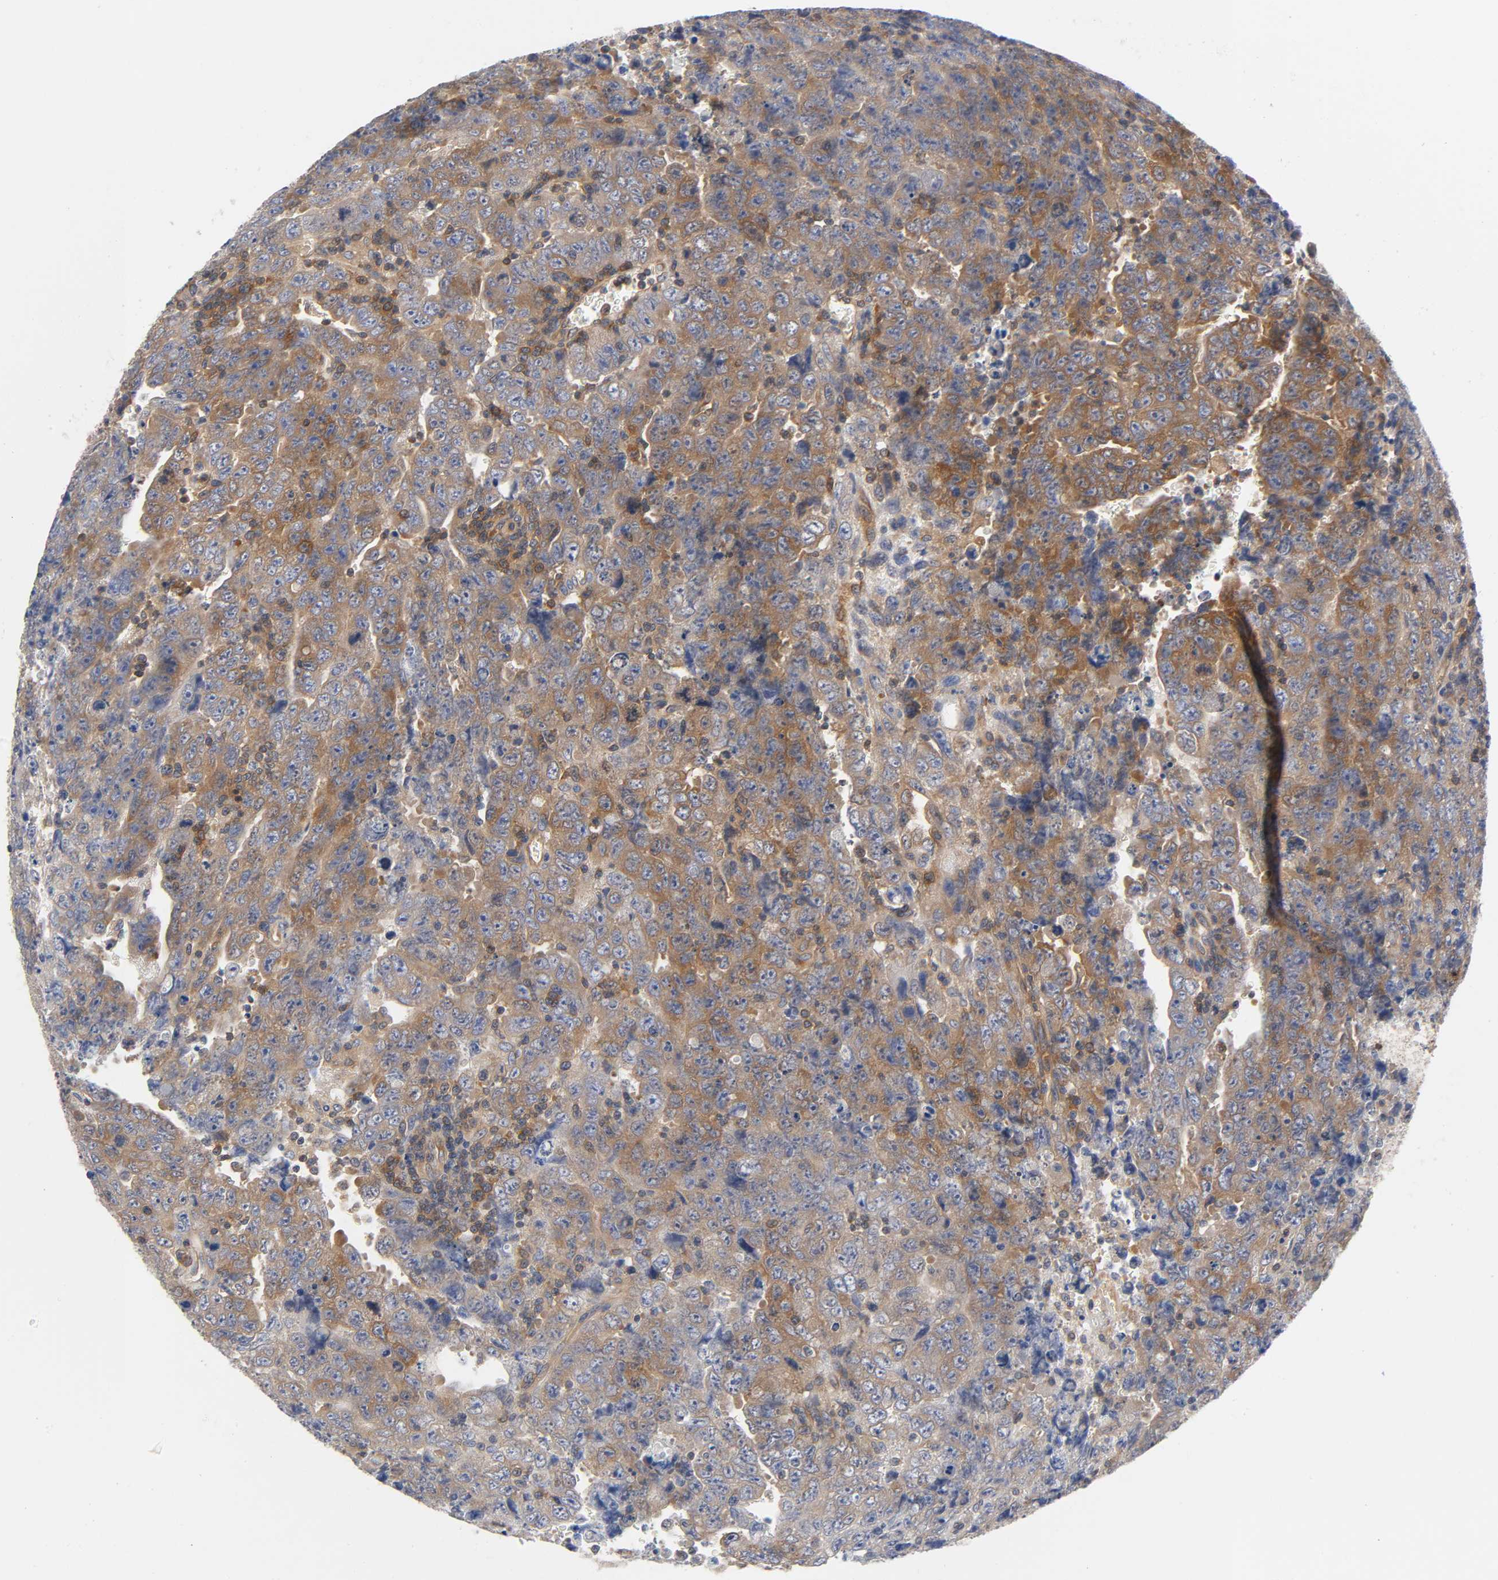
{"staining": {"intensity": "moderate", "quantity": ">75%", "location": "cytoplasmic/membranous"}, "tissue": "testis cancer", "cell_type": "Tumor cells", "image_type": "cancer", "snomed": [{"axis": "morphology", "description": "Carcinoma, Embryonal, NOS"}, {"axis": "topography", "description": "Testis"}], "caption": "This is an image of immunohistochemistry staining of testis cancer, which shows moderate positivity in the cytoplasmic/membranous of tumor cells.", "gene": "PRKAB1", "patient": {"sex": "male", "age": 28}}